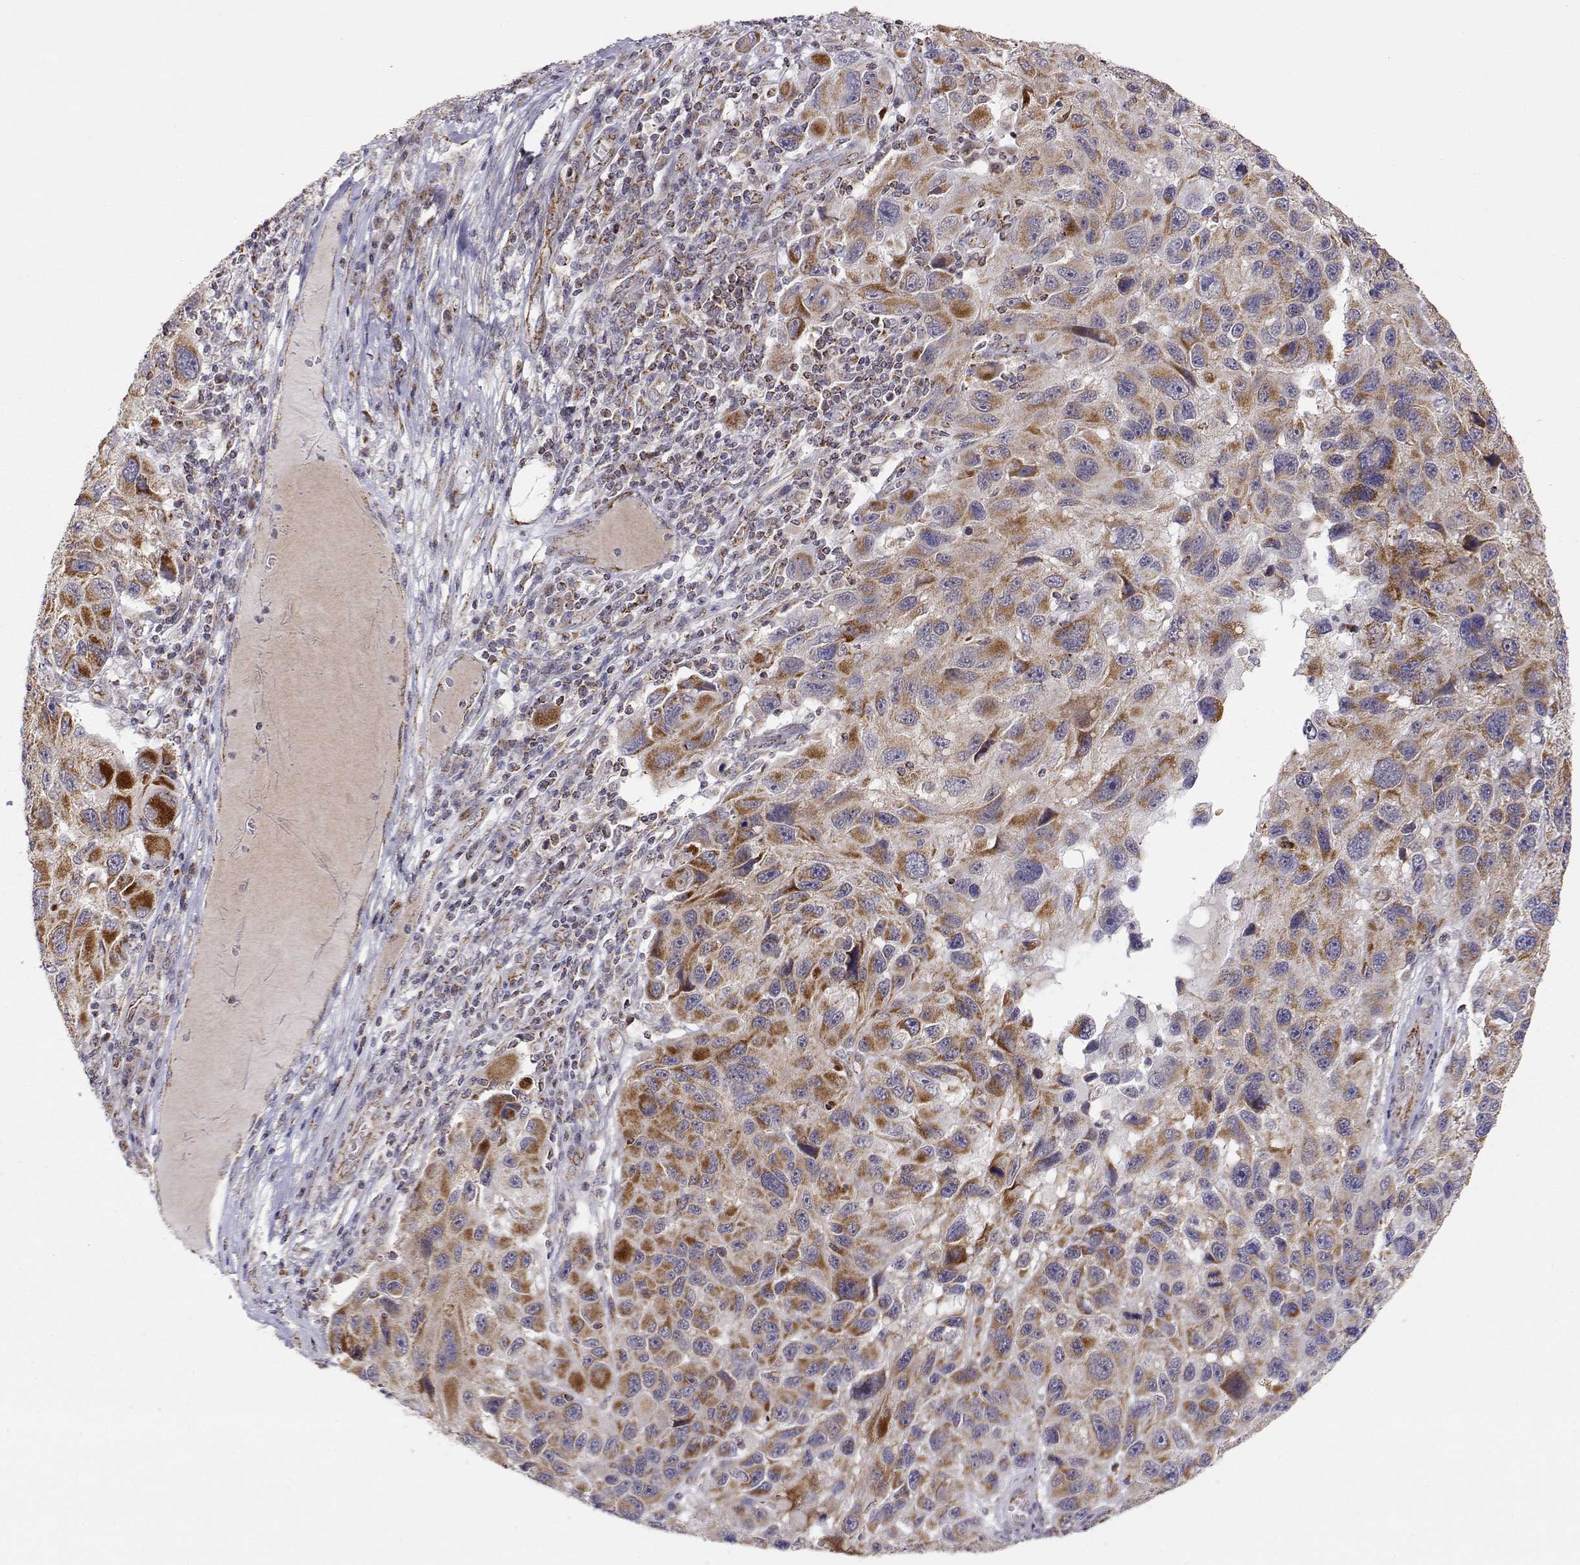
{"staining": {"intensity": "moderate", "quantity": "25%-75%", "location": "cytoplasmic/membranous"}, "tissue": "melanoma", "cell_type": "Tumor cells", "image_type": "cancer", "snomed": [{"axis": "morphology", "description": "Malignant melanoma, NOS"}, {"axis": "topography", "description": "Skin"}], "caption": "Melanoma was stained to show a protein in brown. There is medium levels of moderate cytoplasmic/membranous expression in about 25%-75% of tumor cells.", "gene": "EXOG", "patient": {"sex": "male", "age": 53}}